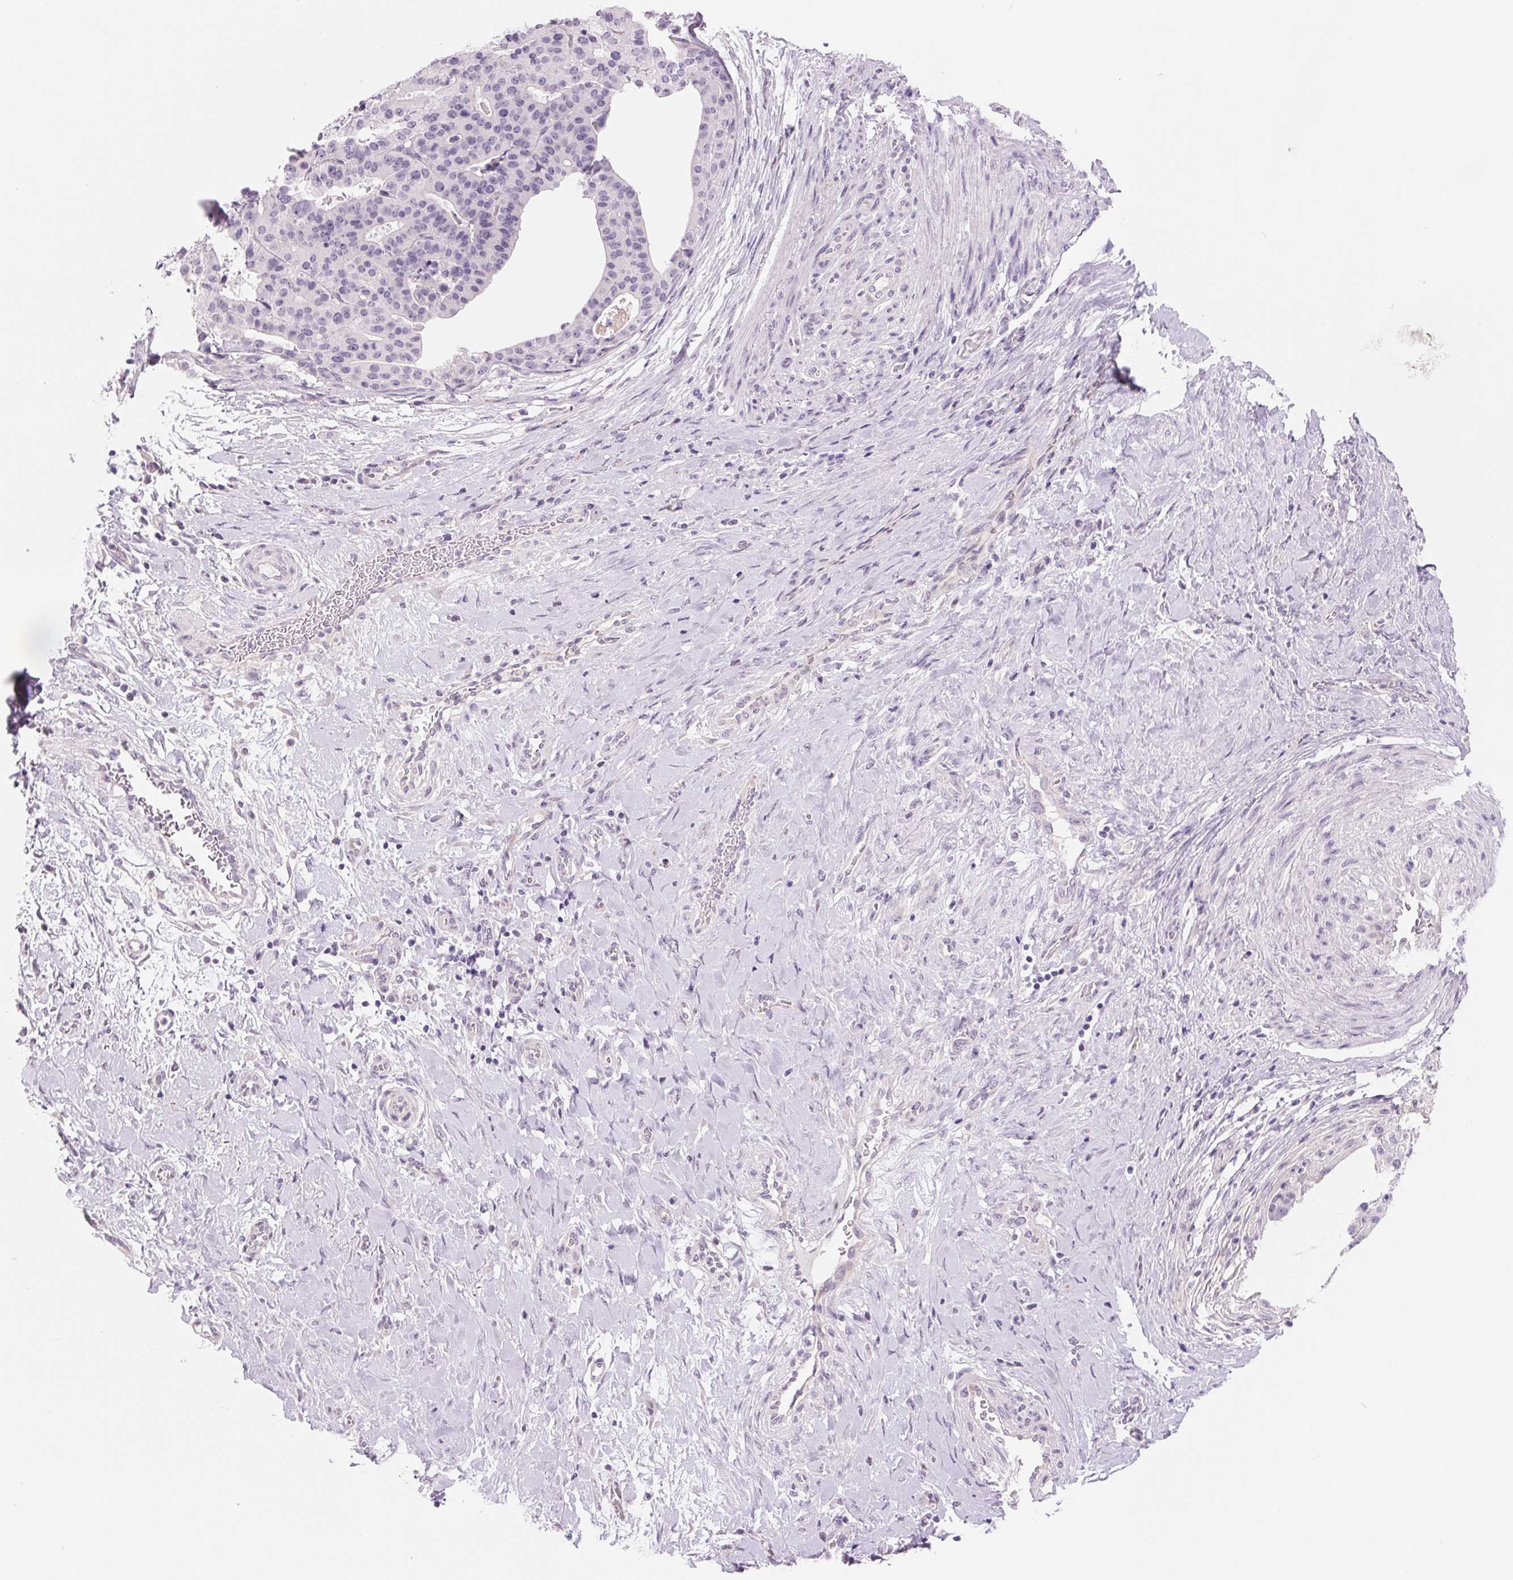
{"staining": {"intensity": "negative", "quantity": "none", "location": "none"}, "tissue": "stomach cancer", "cell_type": "Tumor cells", "image_type": "cancer", "snomed": [{"axis": "morphology", "description": "Adenocarcinoma, NOS"}, {"axis": "topography", "description": "Stomach"}], "caption": "Tumor cells are negative for brown protein staining in stomach cancer. The staining is performed using DAB brown chromogen with nuclei counter-stained in using hematoxylin.", "gene": "CCDC168", "patient": {"sex": "male", "age": 48}}